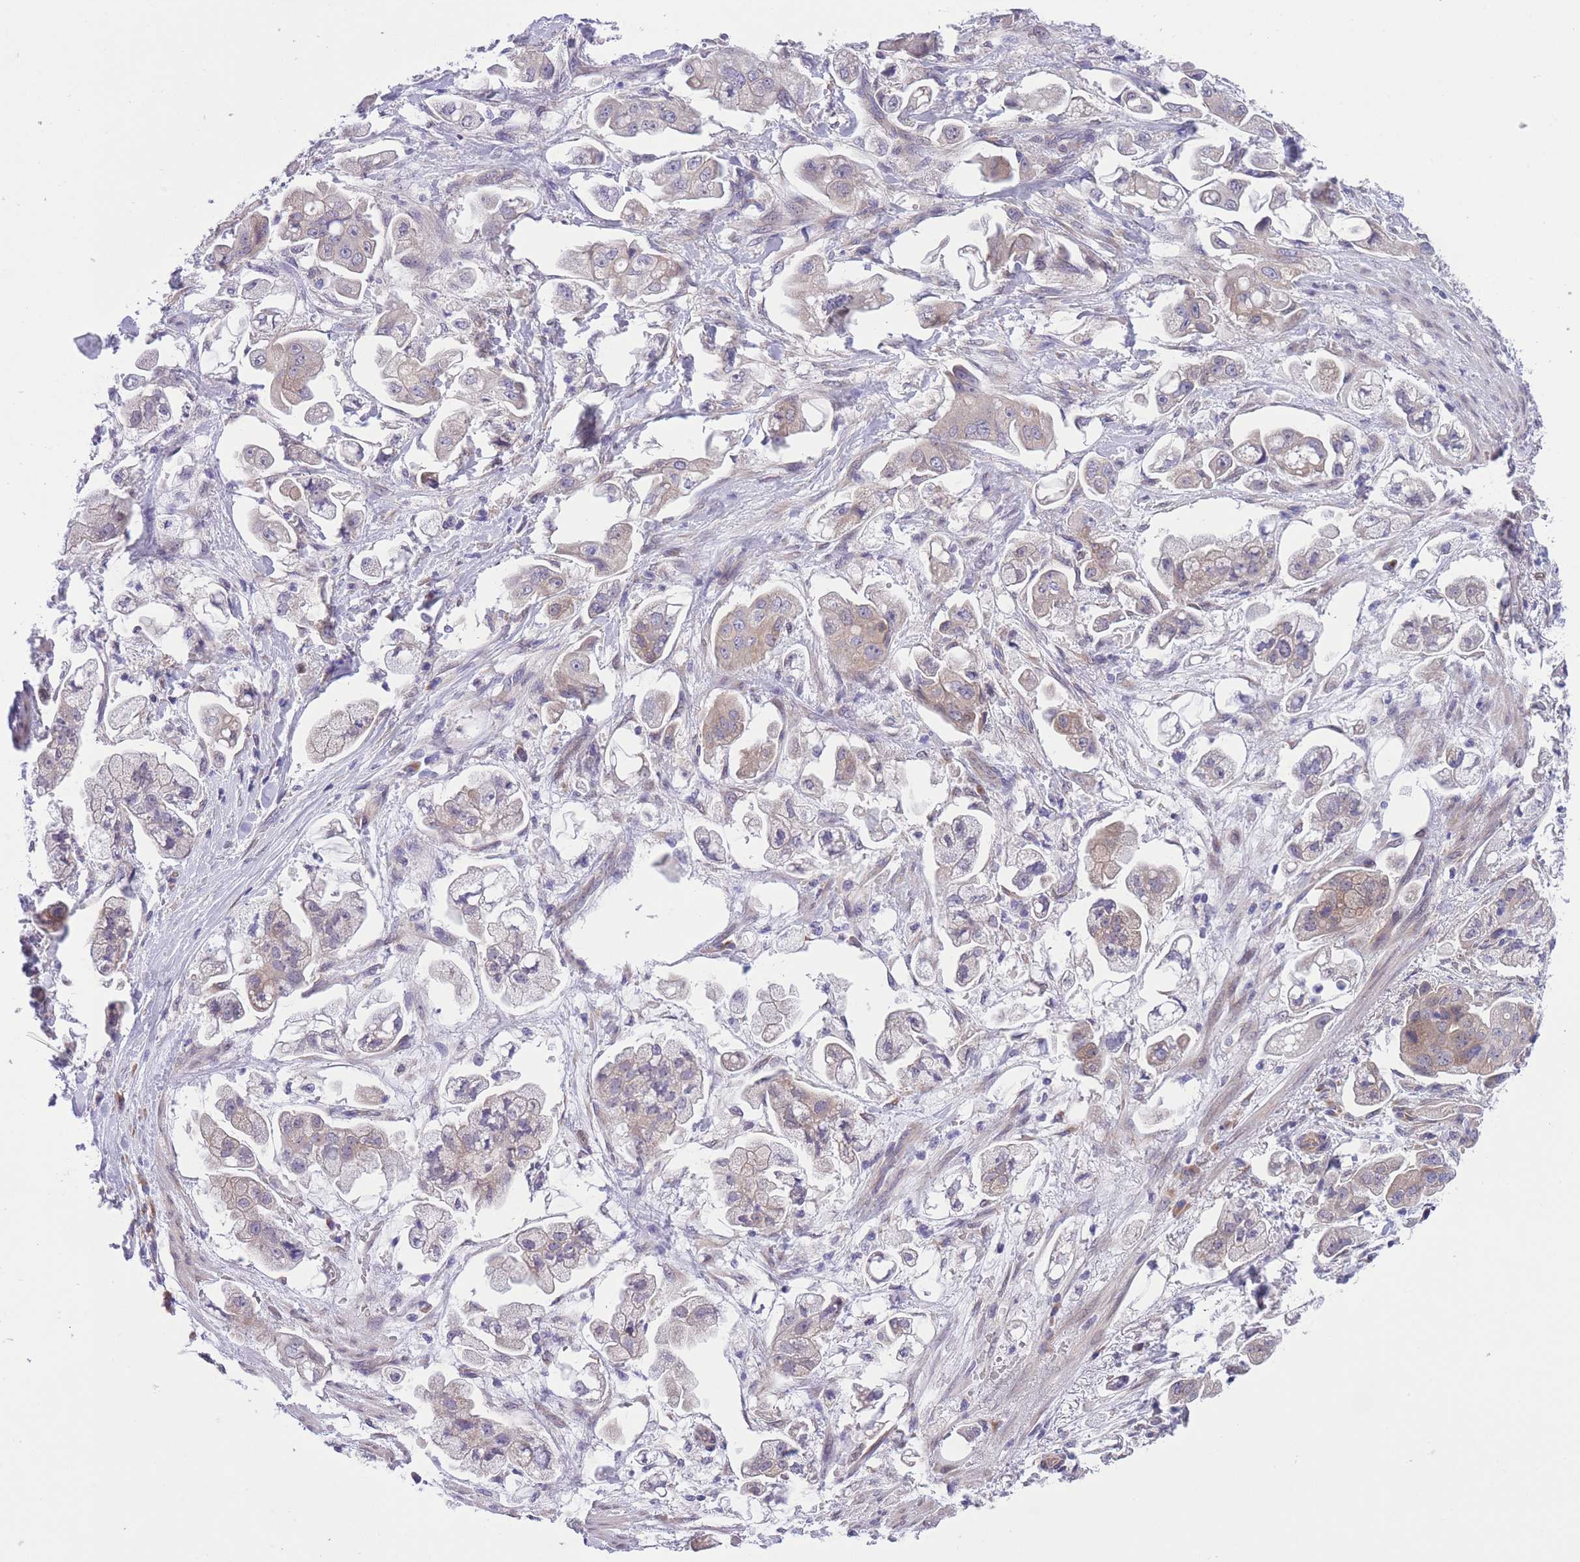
{"staining": {"intensity": "weak", "quantity": "<25%", "location": "cytoplasmic/membranous"}, "tissue": "stomach cancer", "cell_type": "Tumor cells", "image_type": "cancer", "snomed": [{"axis": "morphology", "description": "Adenocarcinoma, NOS"}, {"axis": "topography", "description": "Stomach"}], "caption": "This histopathology image is of adenocarcinoma (stomach) stained with immunohistochemistry (IHC) to label a protein in brown with the nuclei are counter-stained blue. There is no staining in tumor cells.", "gene": "WWOX", "patient": {"sex": "male", "age": 62}}